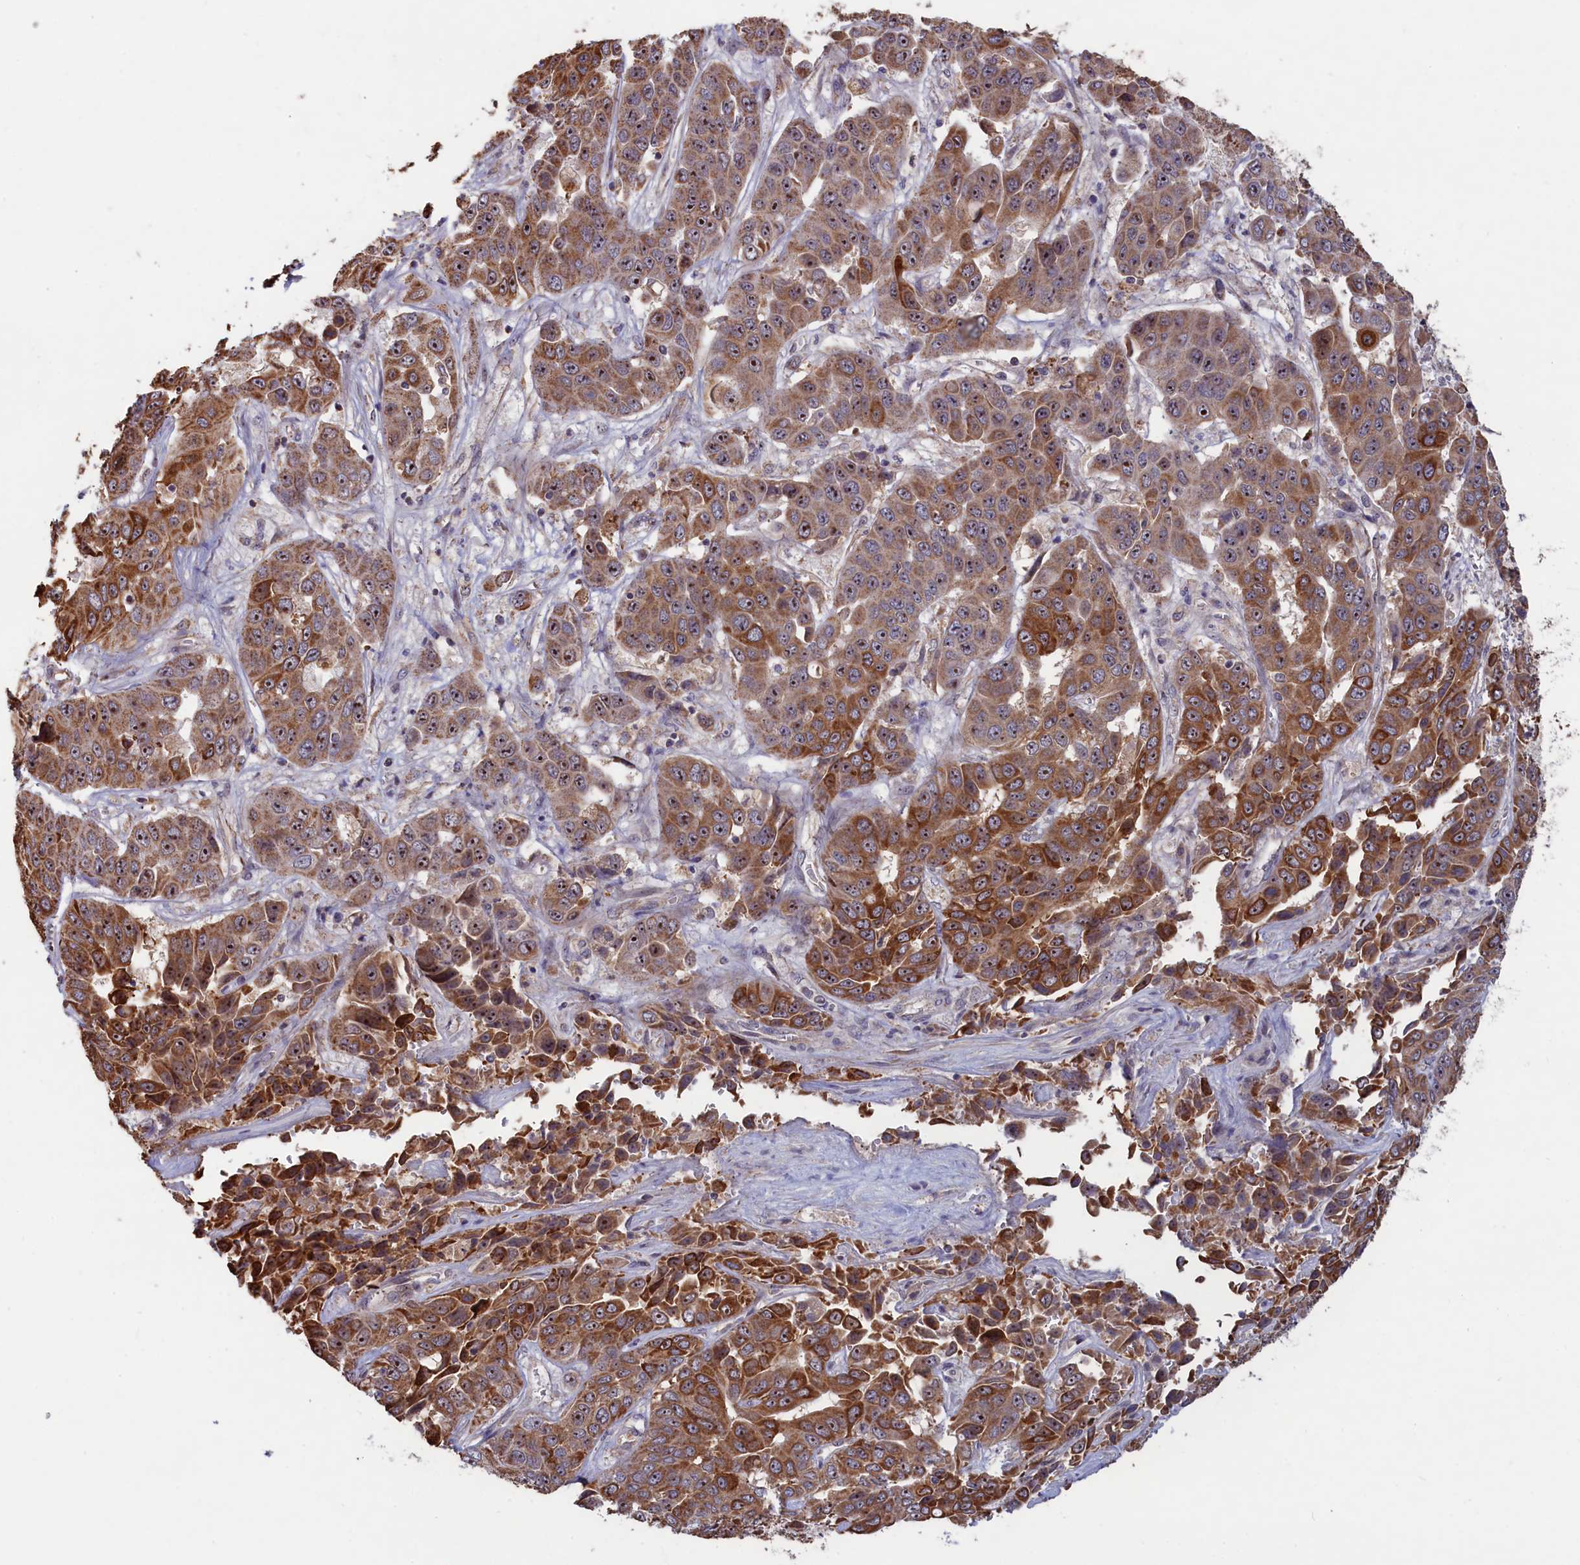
{"staining": {"intensity": "strong", "quantity": ">75%", "location": "cytoplasmic/membranous,nuclear"}, "tissue": "liver cancer", "cell_type": "Tumor cells", "image_type": "cancer", "snomed": [{"axis": "morphology", "description": "Cholangiocarcinoma"}, {"axis": "topography", "description": "Liver"}], "caption": "Immunohistochemistry (IHC) histopathology image of liver cancer stained for a protein (brown), which reveals high levels of strong cytoplasmic/membranous and nuclear staining in approximately >75% of tumor cells.", "gene": "ZNF816", "patient": {"sex": "female", "age": 52}}